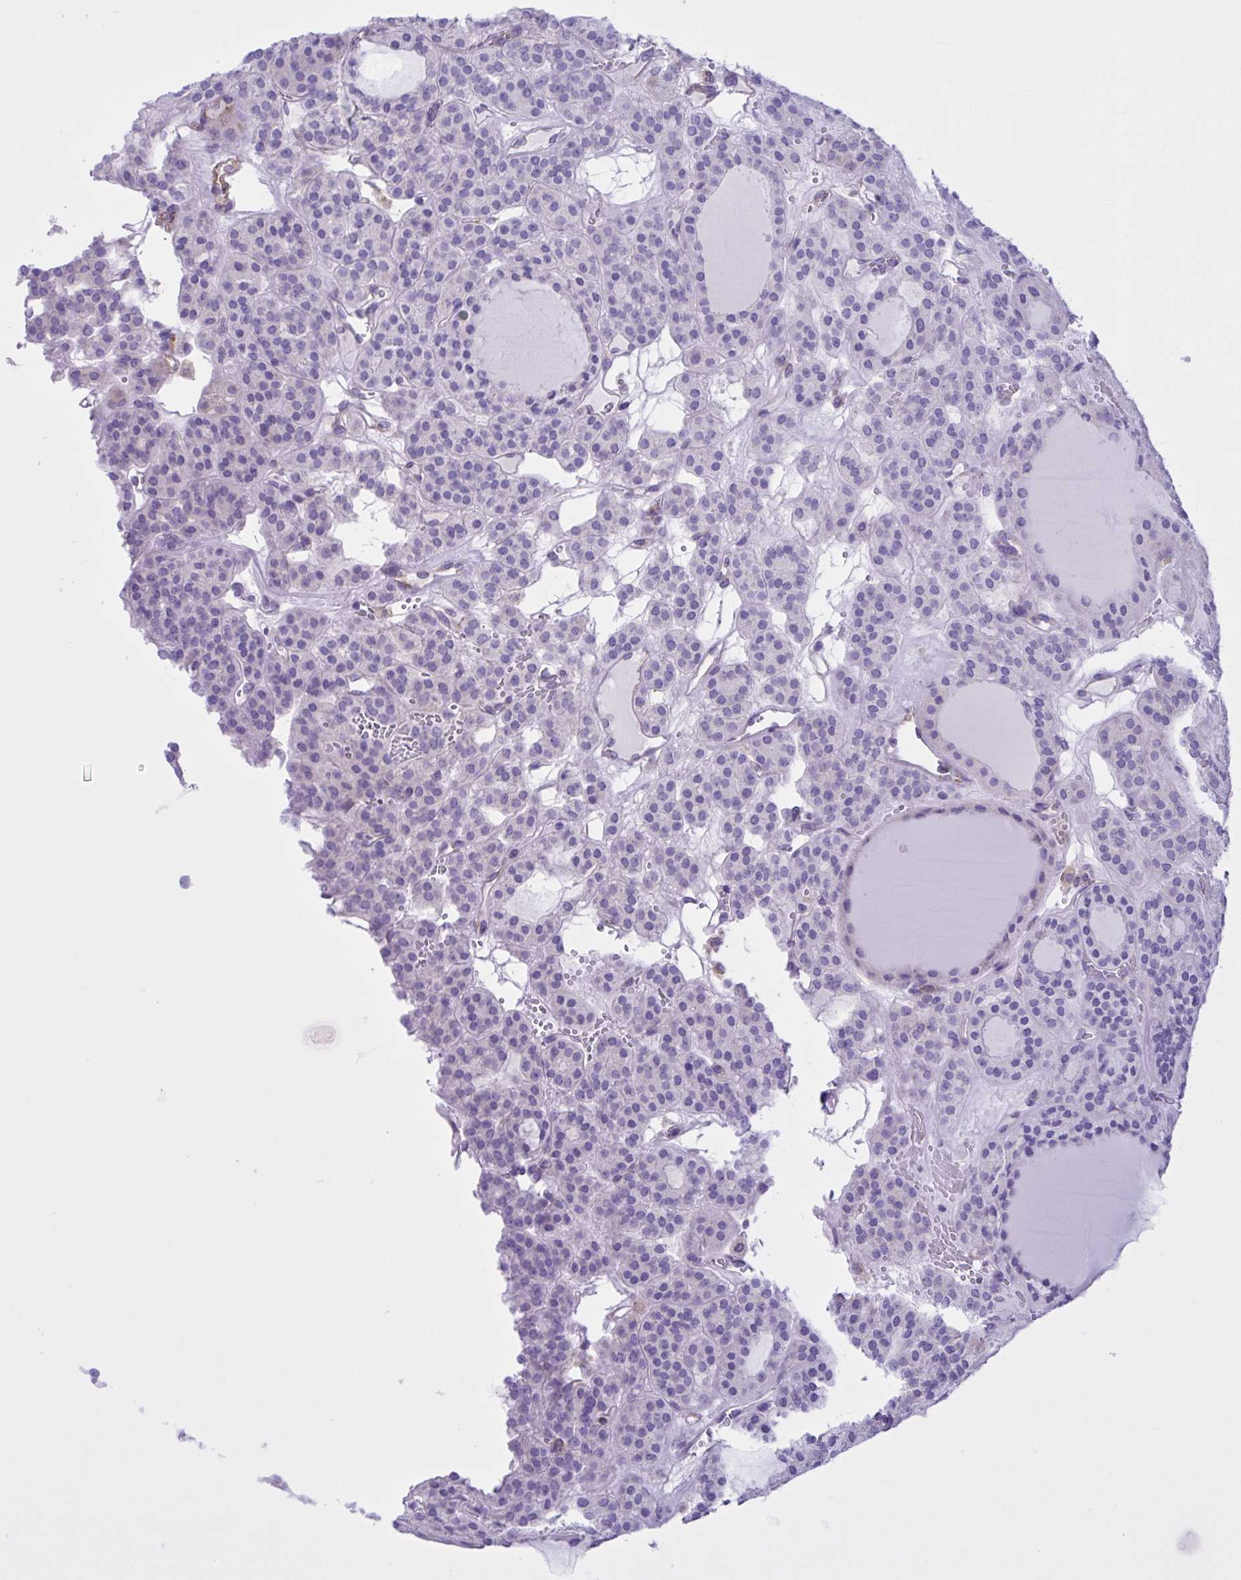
{"staining": {"intensity": "negative", "quantity": "none", "location": "none"}, "tissue": "thyroid cancer", "cell_type": "Tumor cells", "image_type": "cancer", "snomed": [{"axis": "morphology", "description": "Follicular adenoma carcinoma, NOS"}, {"axis": "topography", "description": "Thyroid gland"}], "caption": "There is no significant positivity in tumor cells of thyroid cancer (follicular adenoma carcinoma).", "gene": "OR51M1", "patient": {"sex": "female", "age": 63}}